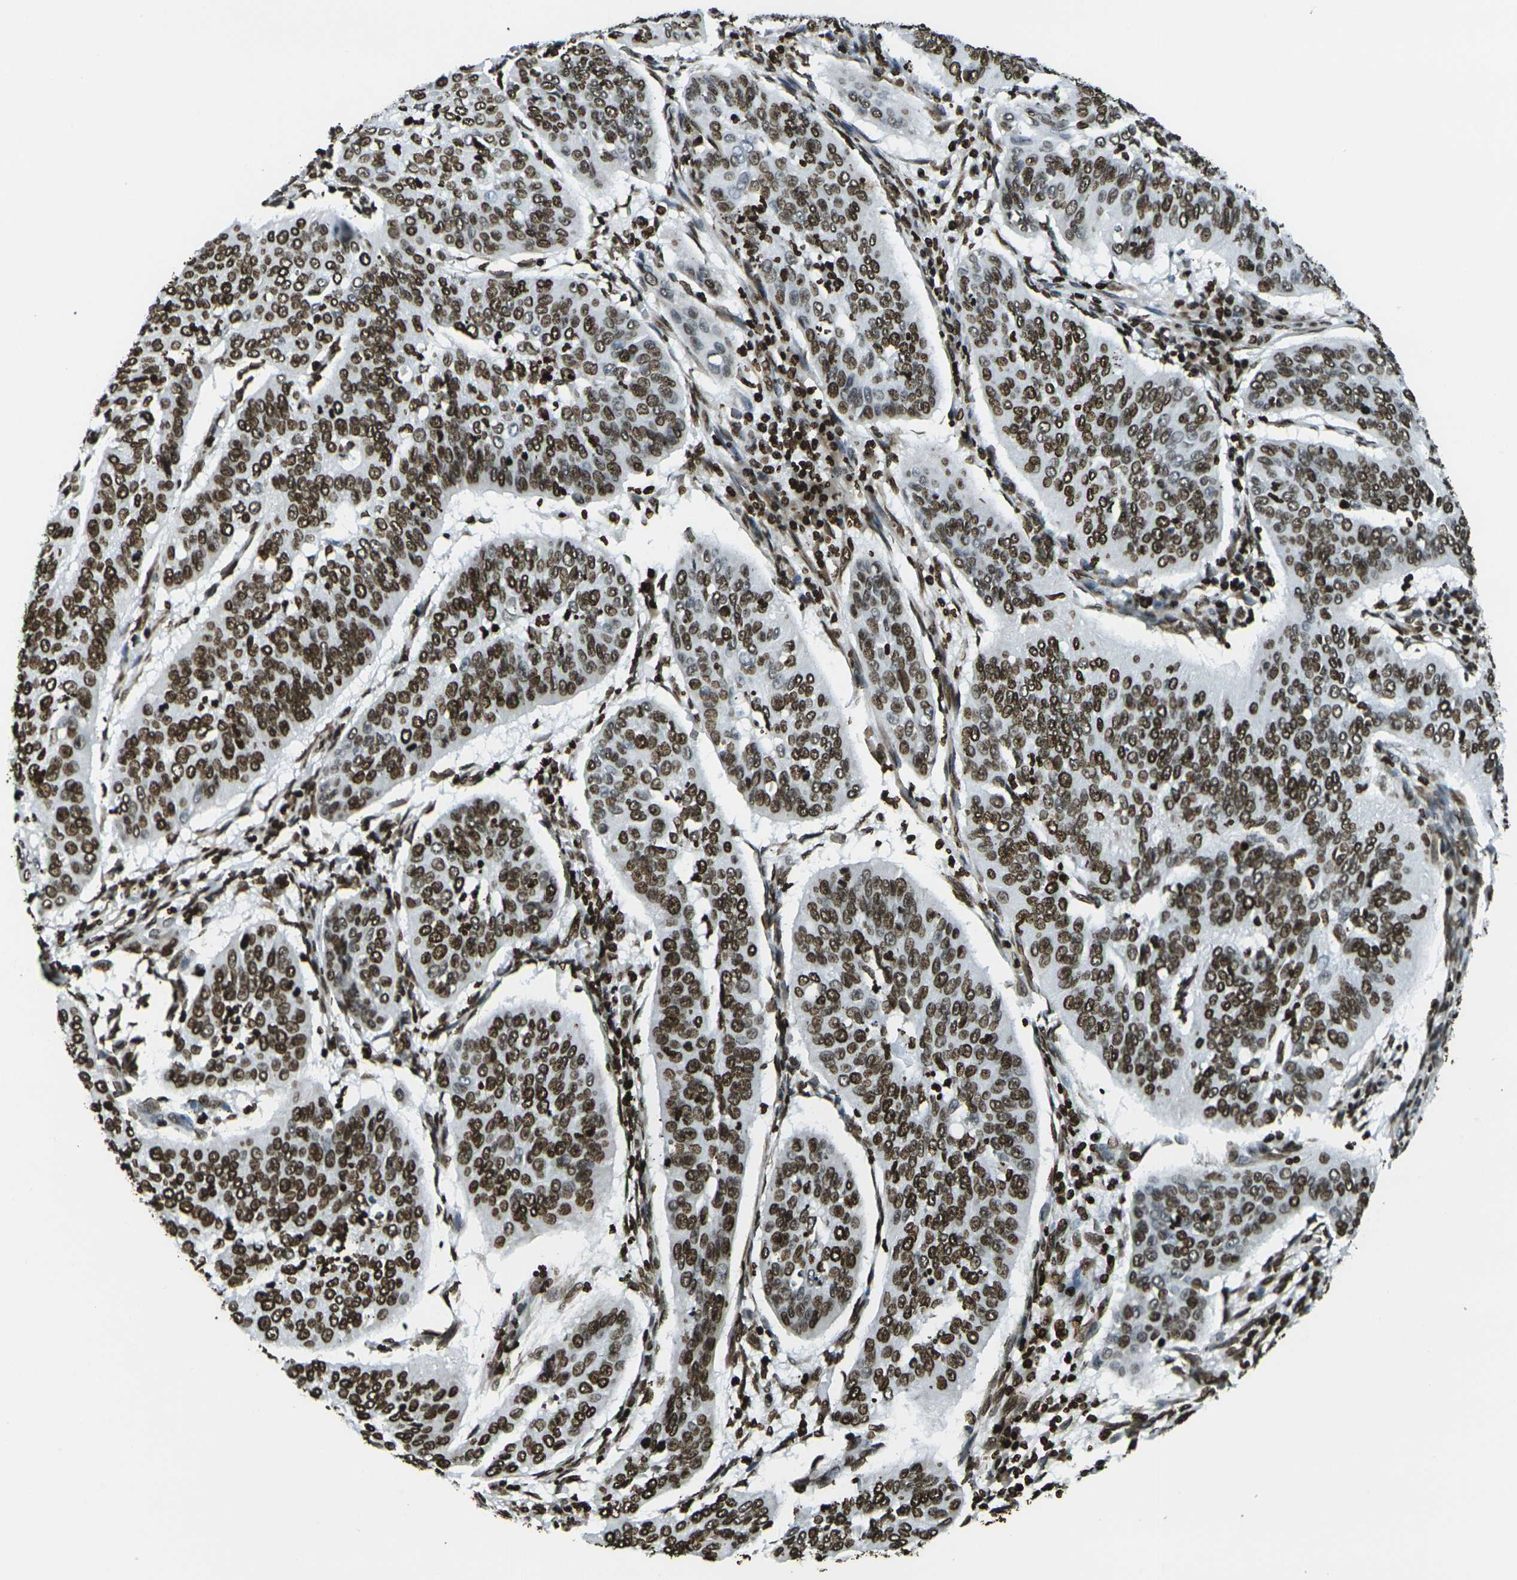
{"staining": {"intensity": "strong", "quantity": ">75%", "location": "nuclear"}, "tissue": "cervical cancer", "cell_type": "Tumor cells", "image_type": "cancer", "snomed": [{"axis": "morphology", "description": "Normal tissue, NOS"}, {"axis": "morphology", "description": "Squamous cell carcinoma, NOS"}, {"axis": "topography", "description": "Cervix"}], "caption": "Approximately >75% of tumor cells in squamous cell carcinoma (cervical) demonstrate strong nuclear protein expression as visualized by brown immunohistochemical staining.", "gene": "H1-2", "patient": {"sex": "female", "age": 39}}